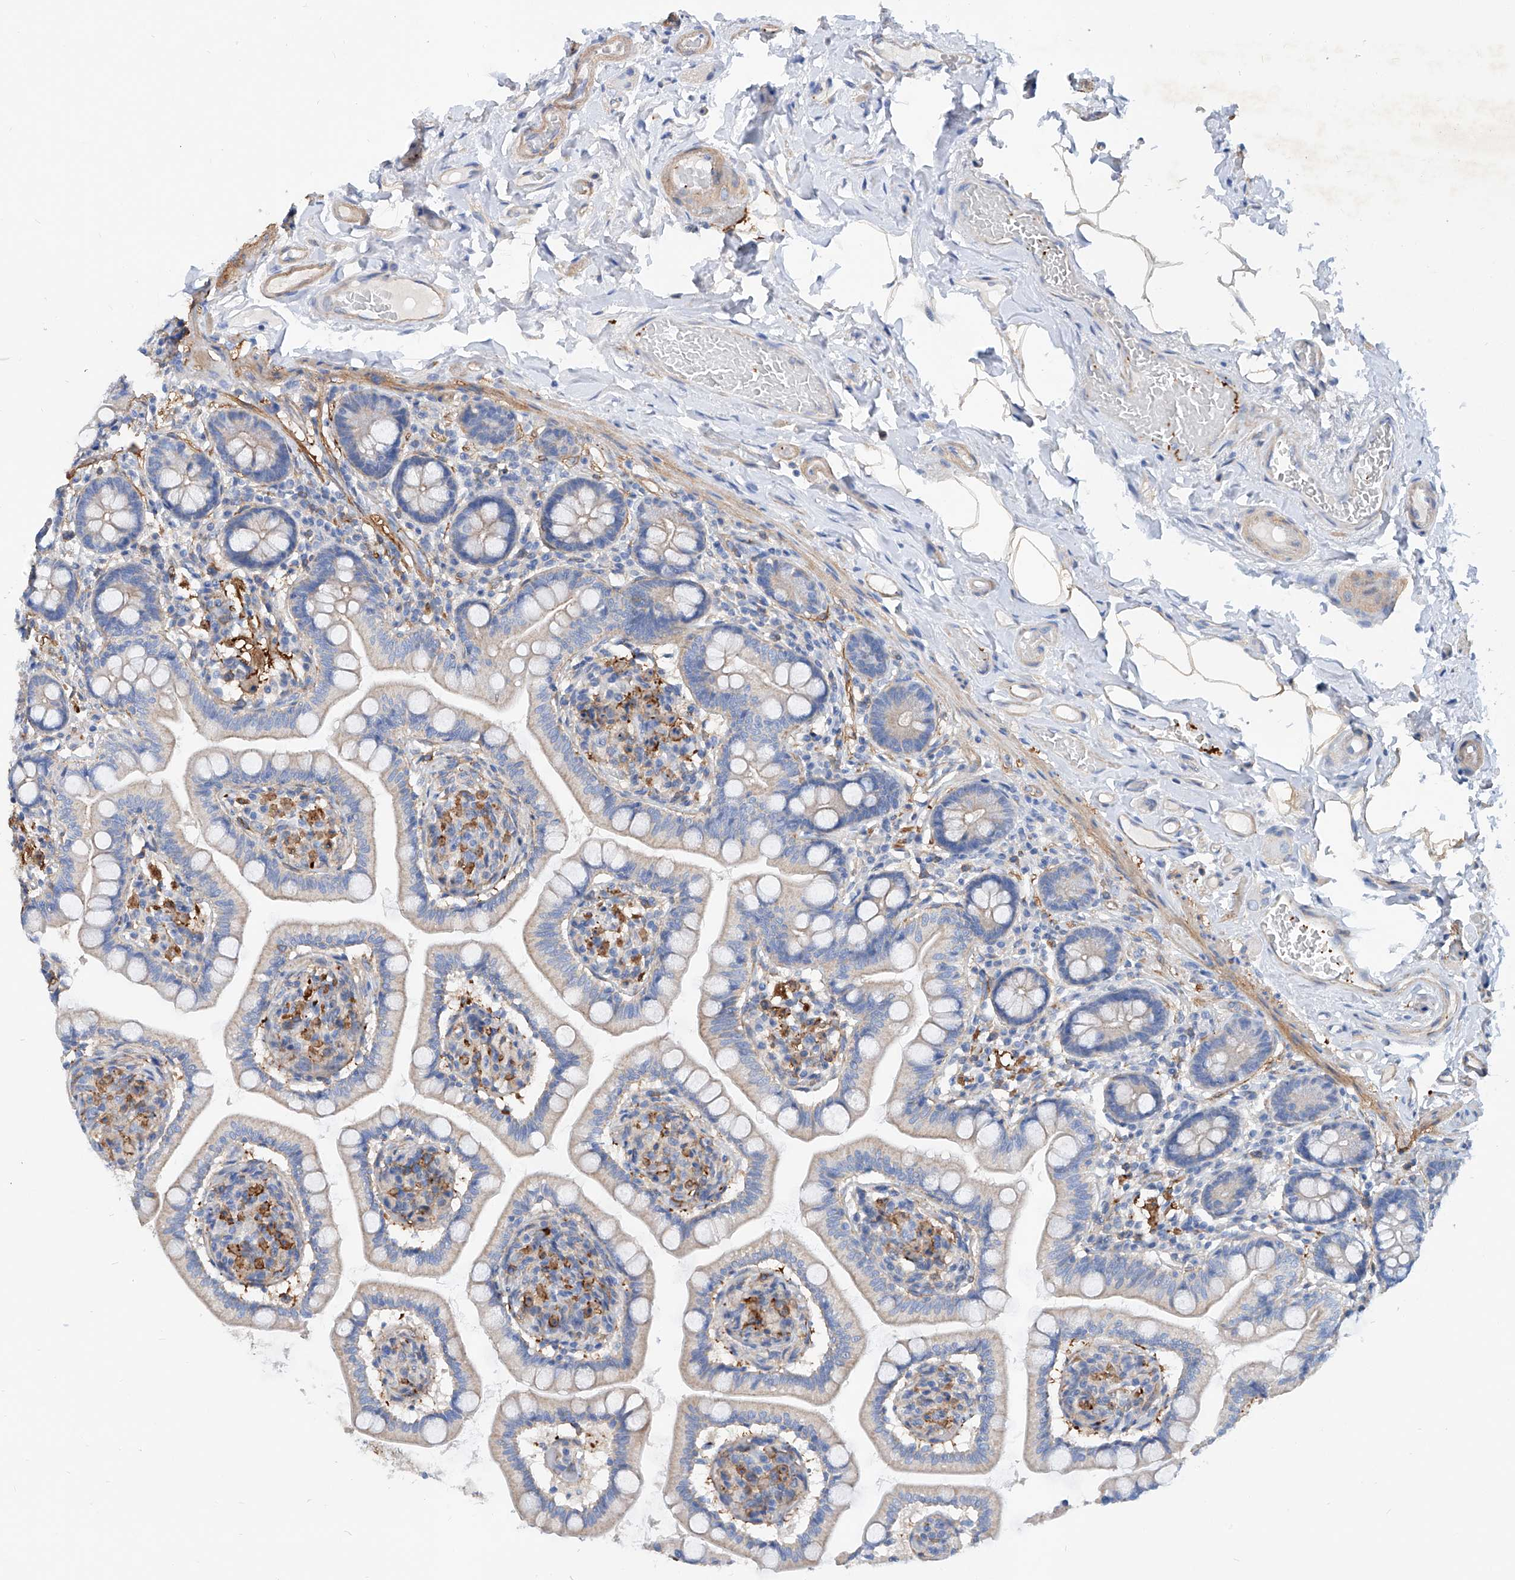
{"staining": {"intensity": "negative", "quantity": "none", "location": "none"}, "tissue": "small intestine", "cell_type": "Glandular cells", "image_type": "normal", "snomed": [{"axis": "morphology", "description": "Normal tissue, NOS"}, {"axis": "topography", "description": "Small intestine"}], "caption": "IHC image of benign small intestine: small intestine stained with DAB (3,3'-diaminobenzidine) displays no significant protein expression in glandular cells. (IHC, brightfield microscopy, high magnification).", "gene": "TAS2R60", "patient": {"sex": "female", "age": 64}}